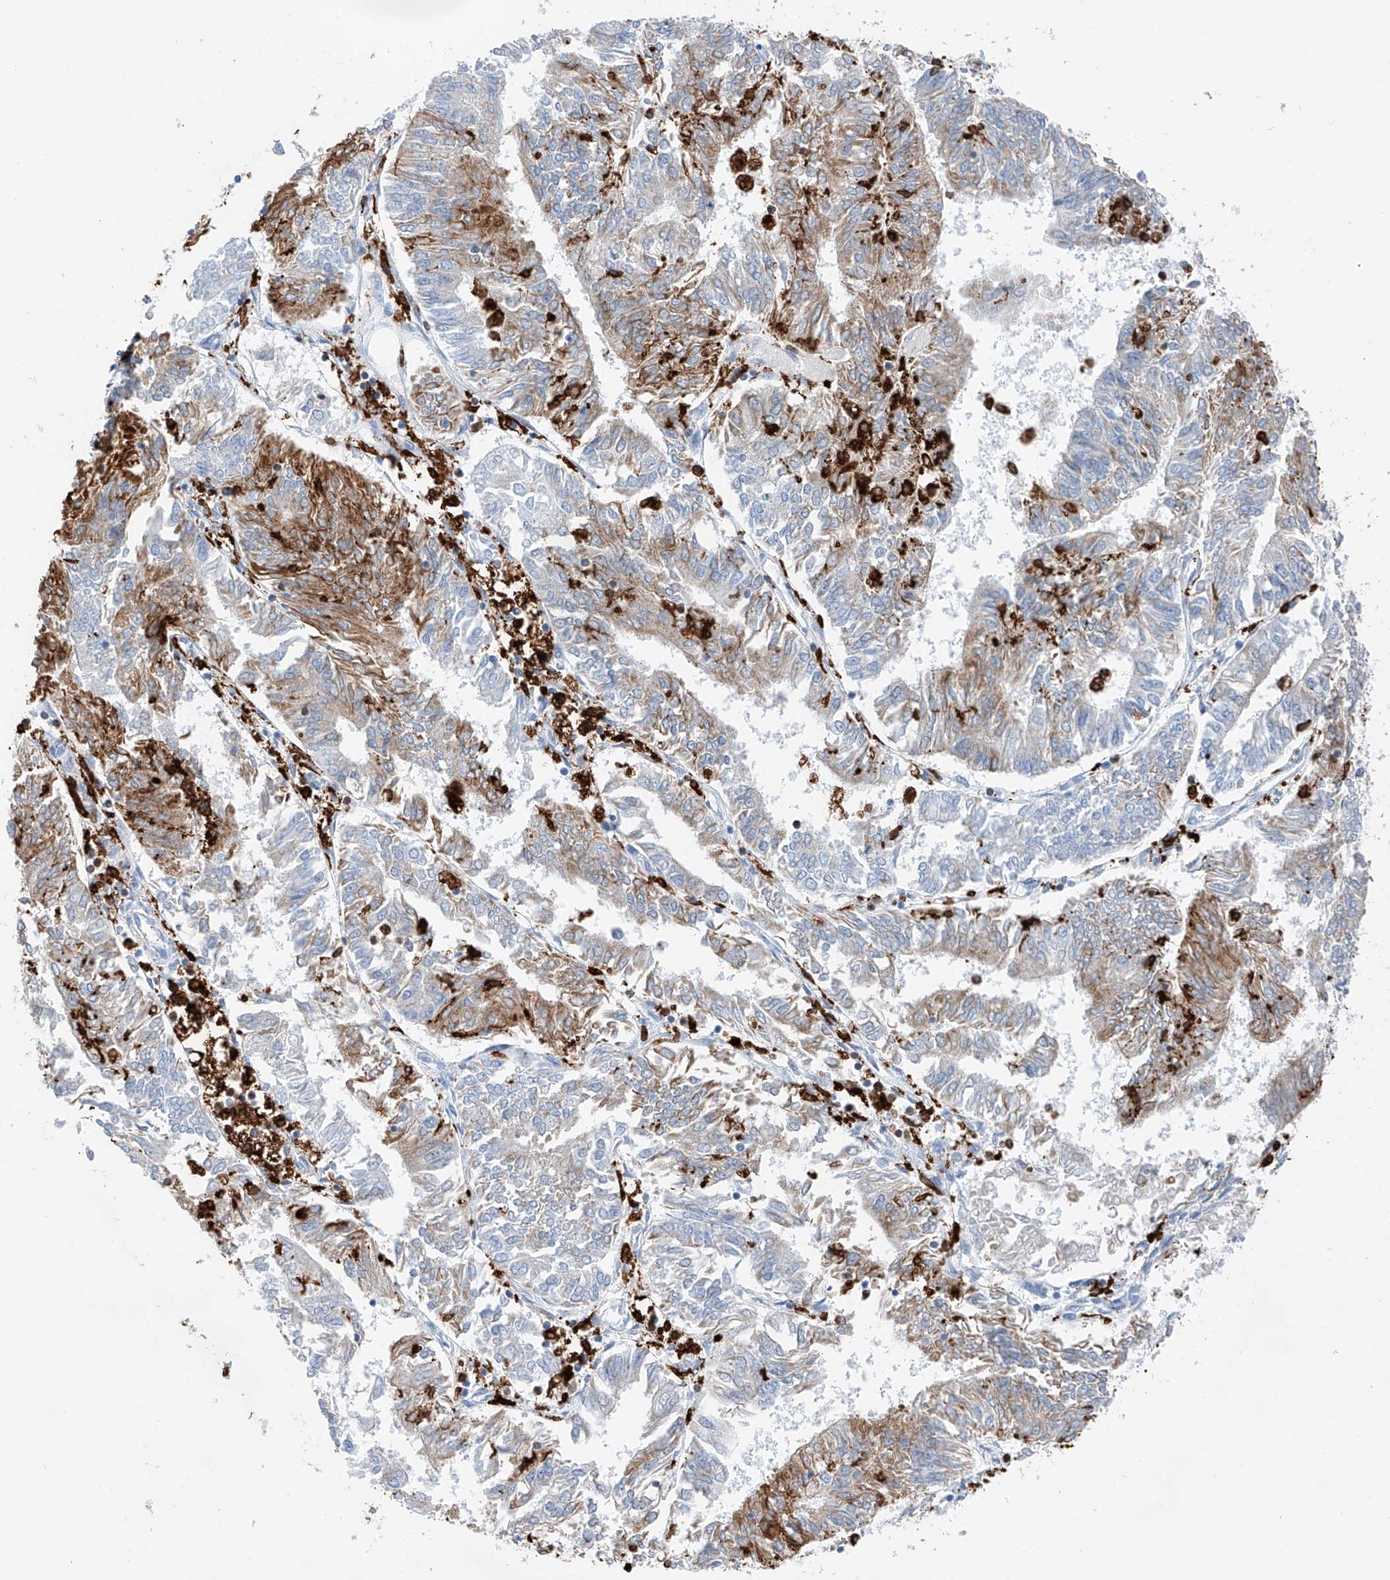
{"staining": {"intensity": "moderate", "quantity": "25%-75%", "location": "cytoplasmic/membranous"}, "tissue": "endometrial cancer", "cell_type": "Tumor cells", "image_type": "cancer", "snomed": [{"axis": "morphology", "description": "Adenocarcinoma, NOS"}, {"axis": "topography", "description": "Endometrium"}], "caption": "Immunohistochemical staining of endometrial cancer (adenocarcinoma) displays moderate cytoplasmic/membranous protein positivity in approximately 25%-75% of tumor cells. The staining was performed using DAB (3,3'-diaminobenzidine), with brown indicating positive protein expression. Nuclei are stained blue with hematoxylin.", "gene": "TBXAS1", "patient": {"sex": "female", "age": 58}}